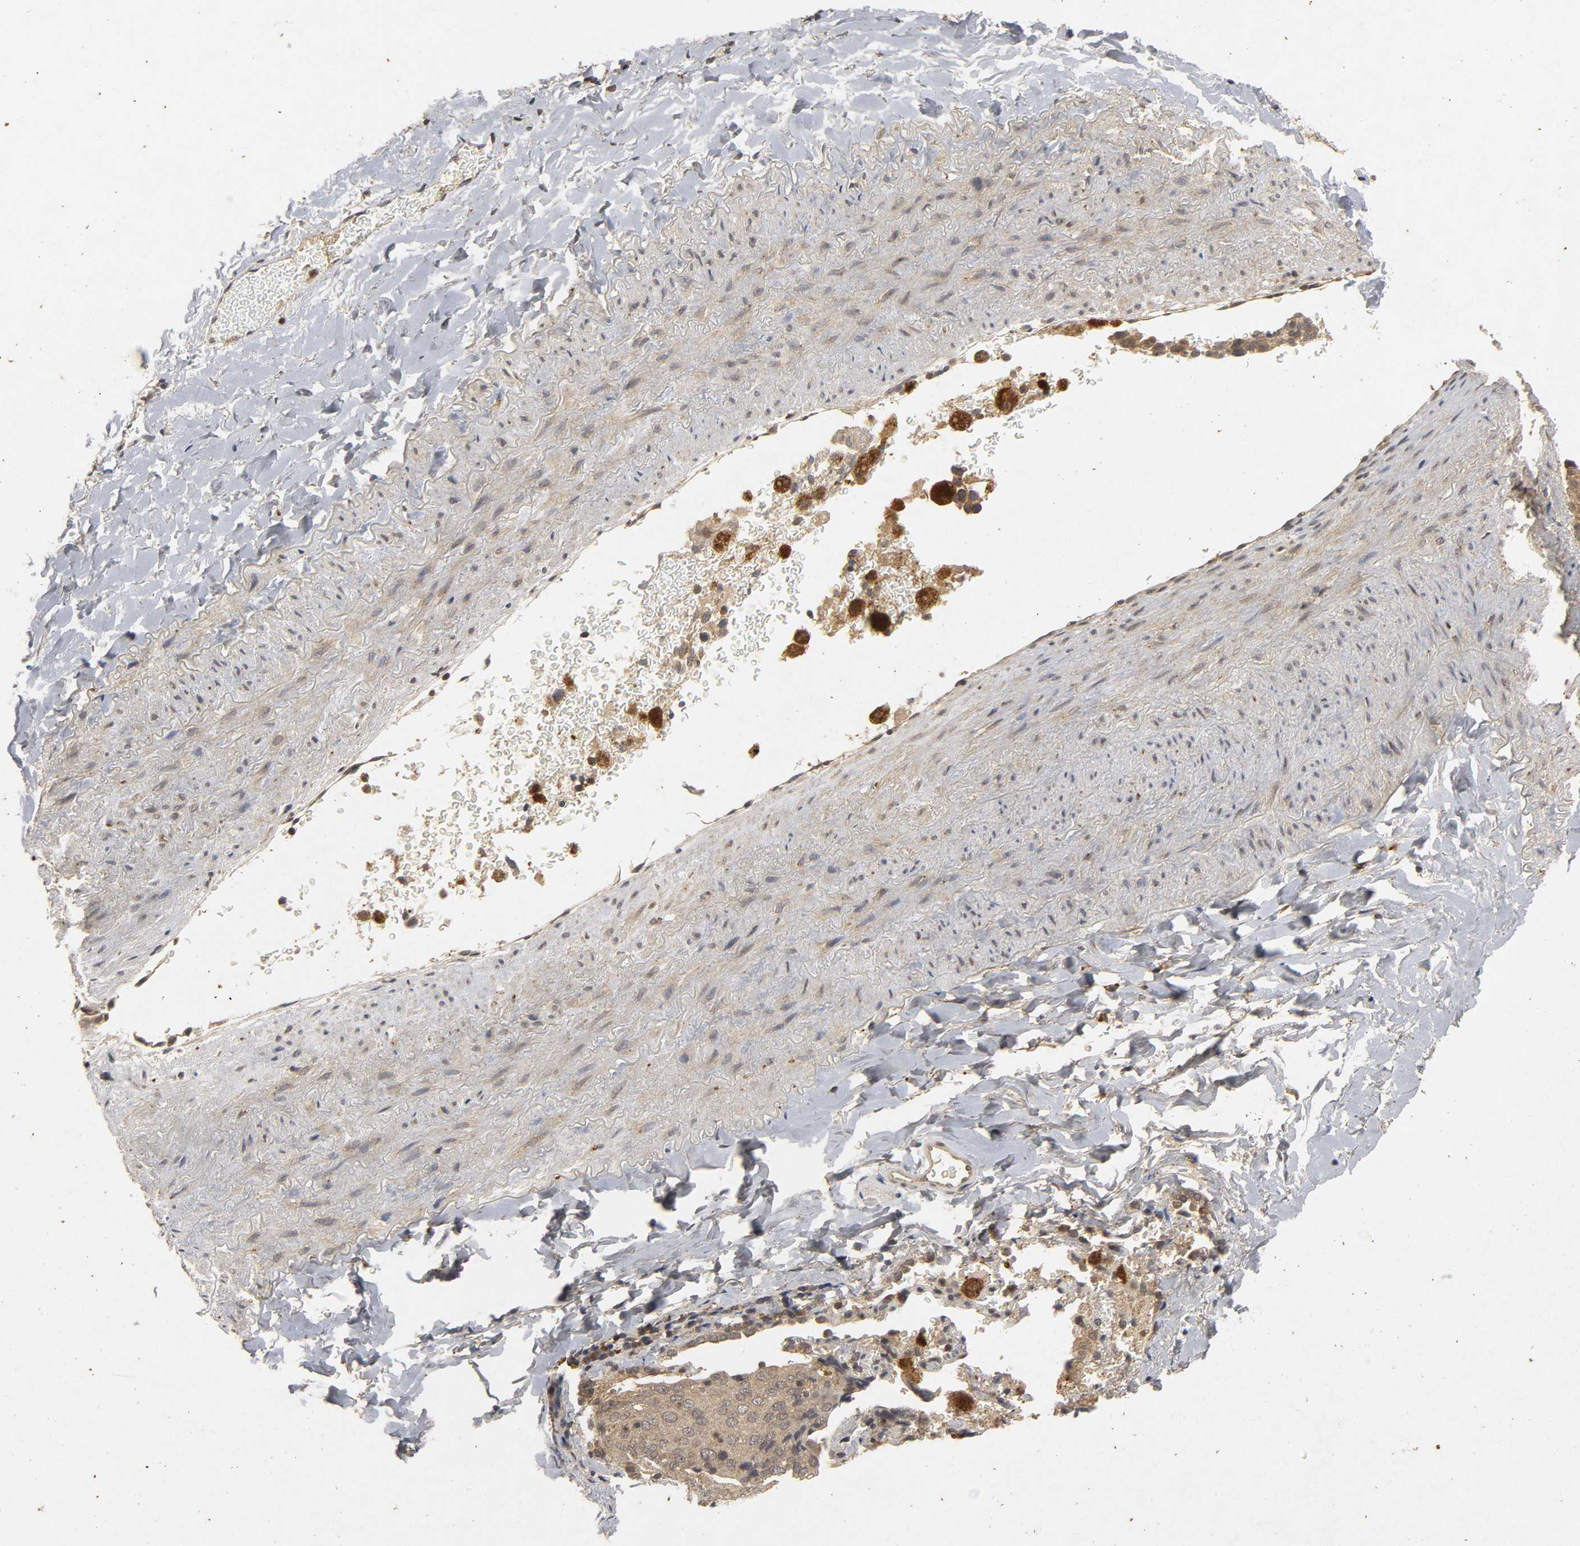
{"staining": {"intensity": "weak", "quantity": ">75%", "location": "cytoplasmic/membranous"}, "tissue": "lung cancer", "cell_type": "Tumor cells", "image_type": "cancer", "snomed": [{"axis": "morphology", "description": "Squamous cell carcinoma, NOS"}, {"axis": "topography", "description": "Lung"}], "caption": "Protein expression analysis of lung cancer (squamous cell carcinoma) displays weak cytoplasmic/membranous positivity in approximately >75% of tumor cells.", "gene": "TRAF6", "patient": {"sex": "male", "age": 54}}